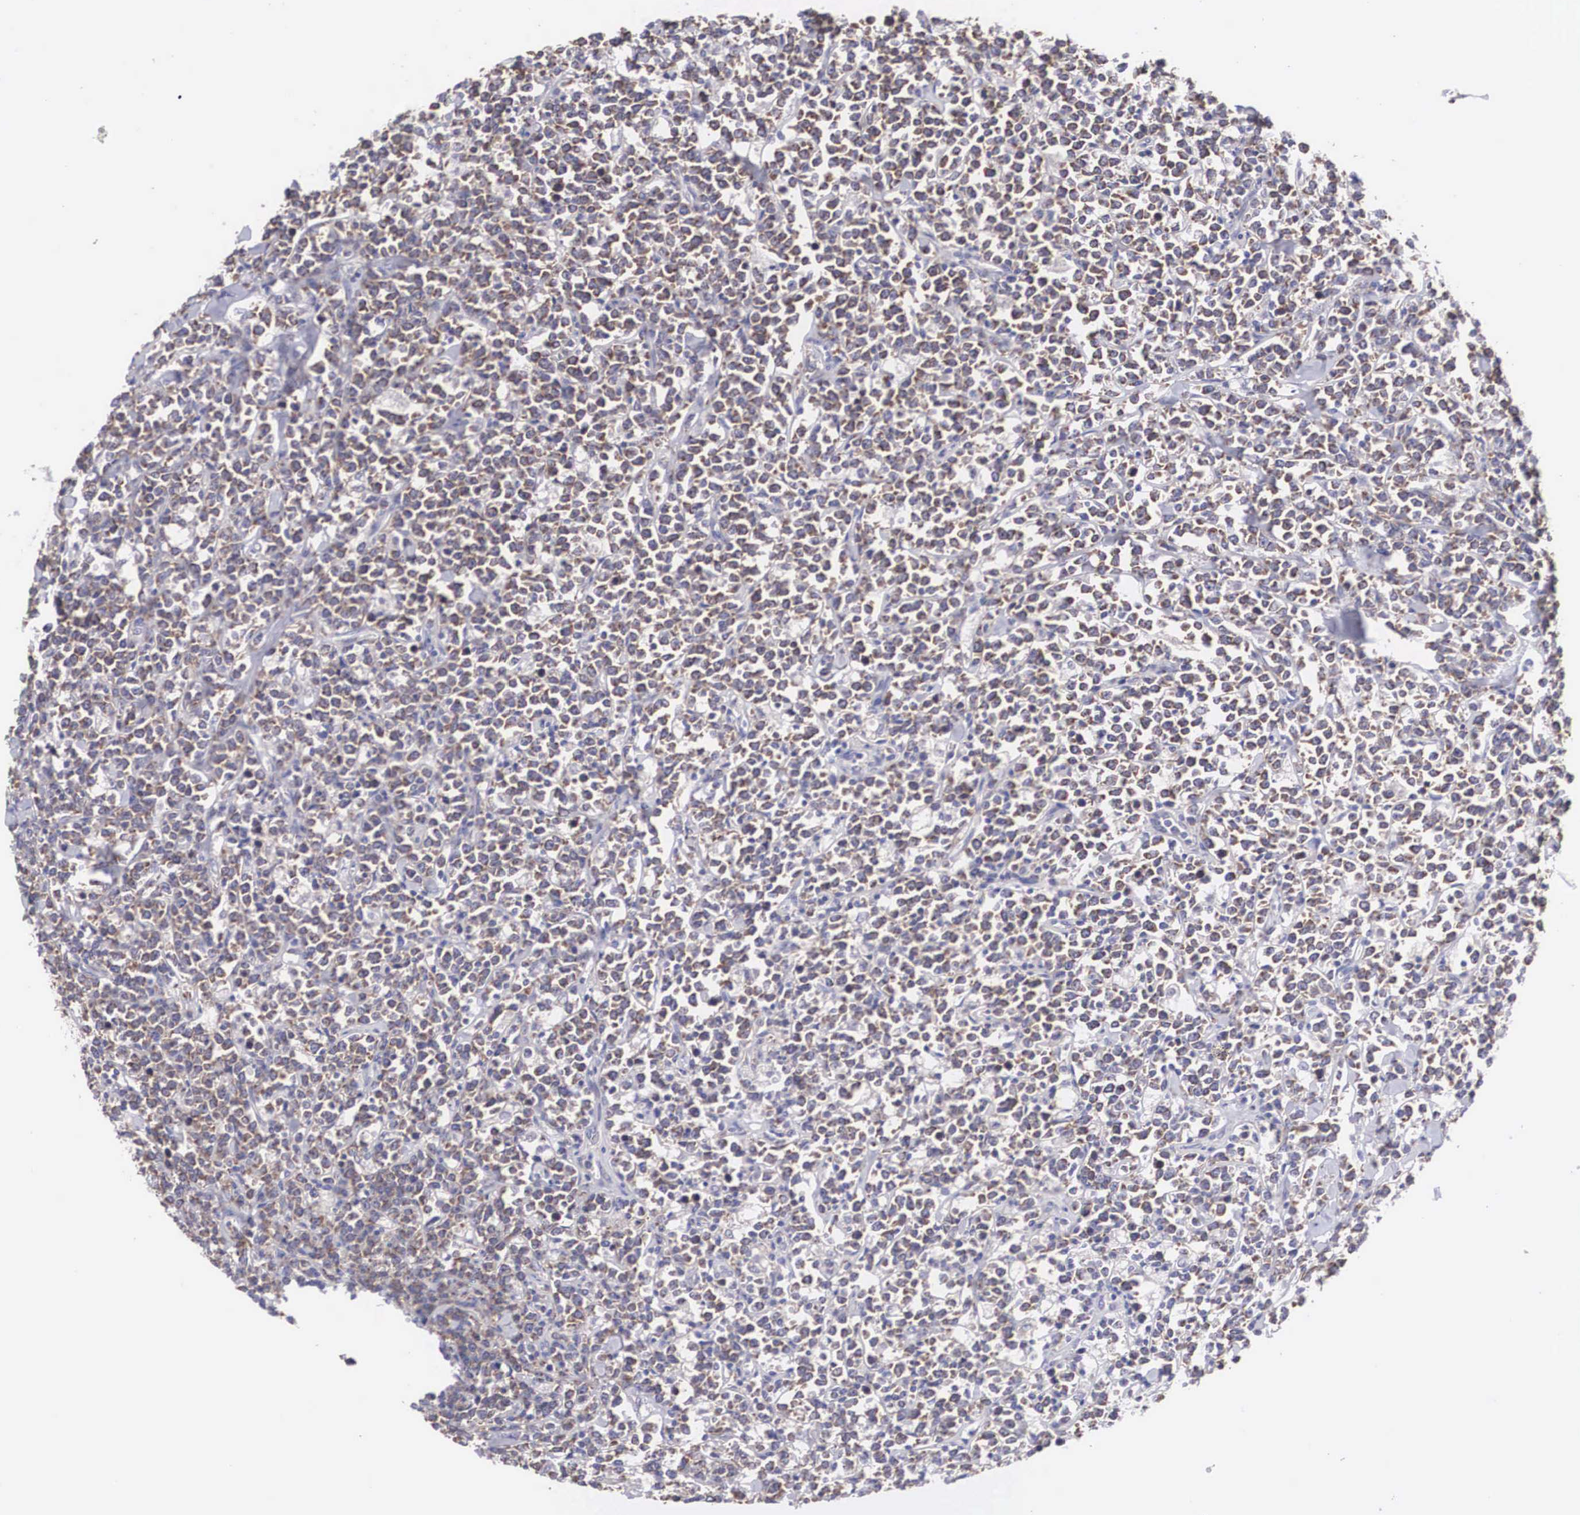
{"staining": {"intensity": "moderate", "quantity": ">75%", "location": "cytoplasmic/membranous"}, "tissue": "lymphoma", "cell_type": "Tumor cells", "image_type": "cancer", "snomed": [{"axis": "morphology", "description": "Malignant lymphoma, non-Hodgkin's type, High grade"}, {"axis": "topography", "description": "Small intestine"}, {"axis": "topography", "description": "Colon"}], "caption": "Immunohistochemistry (IHC) image of neoplastic tissue: lymphoma stained using immunohistochemistry demonstrates medium levels of moderate protein expression localized specifically in the cytoplasmic/membranous of tumor cells, appearing as a cytoplasmic/membranous brown color.", "gene": "TXLNG", "patient": {"sex": "male", "age": 8}}